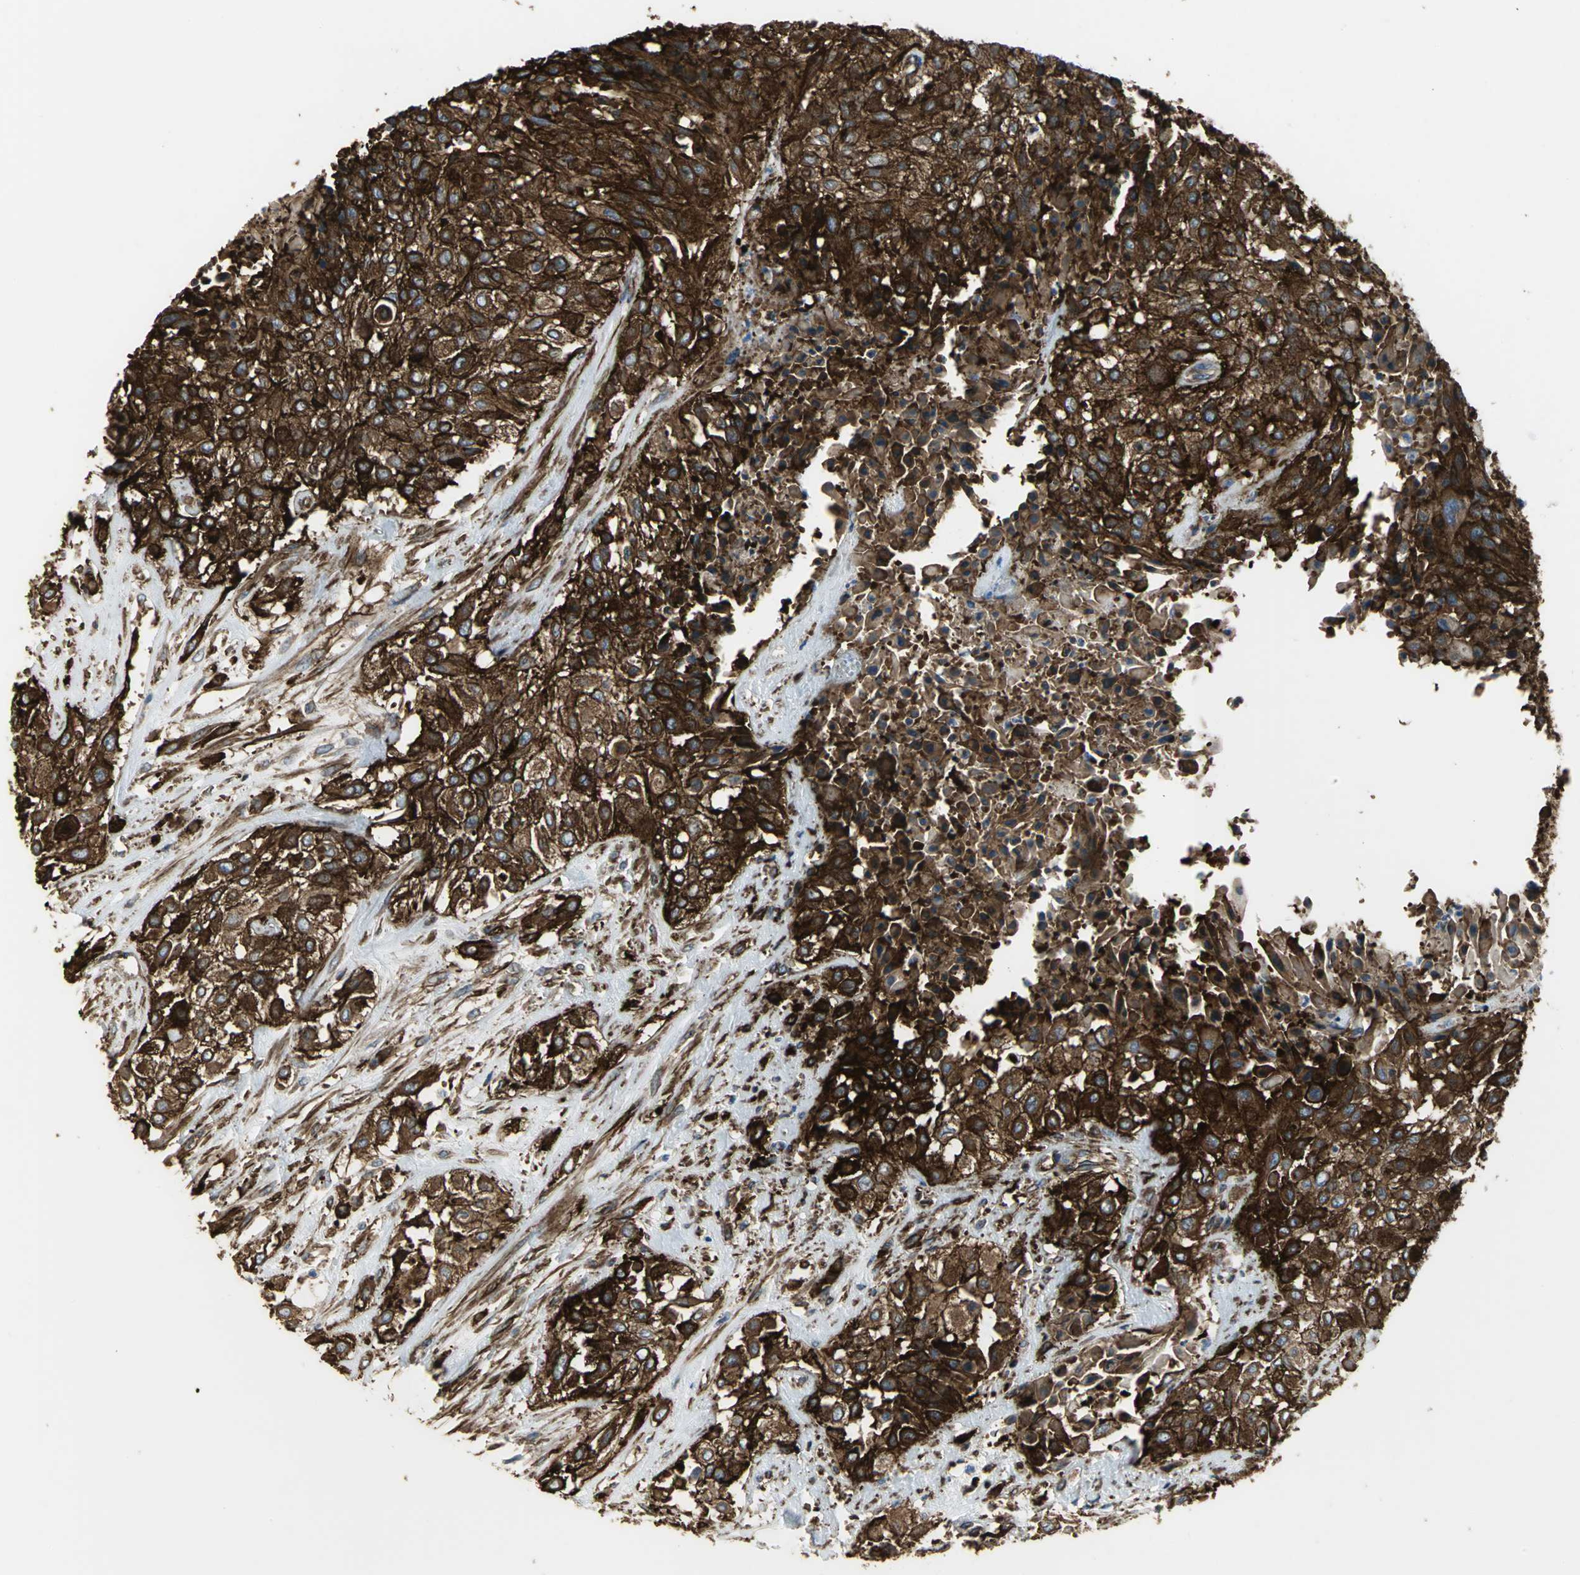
{"staining": {"intensity": "strong", "quantity": ">75%", "location": "cytoplasmic/membranous"}, "tissue": "urothelial cancer", "cell_type": "Tumor cells", "image_type": "cancer", "snomed": [{"axis": "morphology", "description": "Urothelial carcinoma, High grade"}, {"axis": "topography", "description": "Urinary bladder"}], "caption": "Strong cytoplasmic/membranous protein staining is present in about >75% of tumor cells in urothelial carcinoma (high-grade).", "gene": "FLNB", "patient": {"sex": "male", "age": 57}}